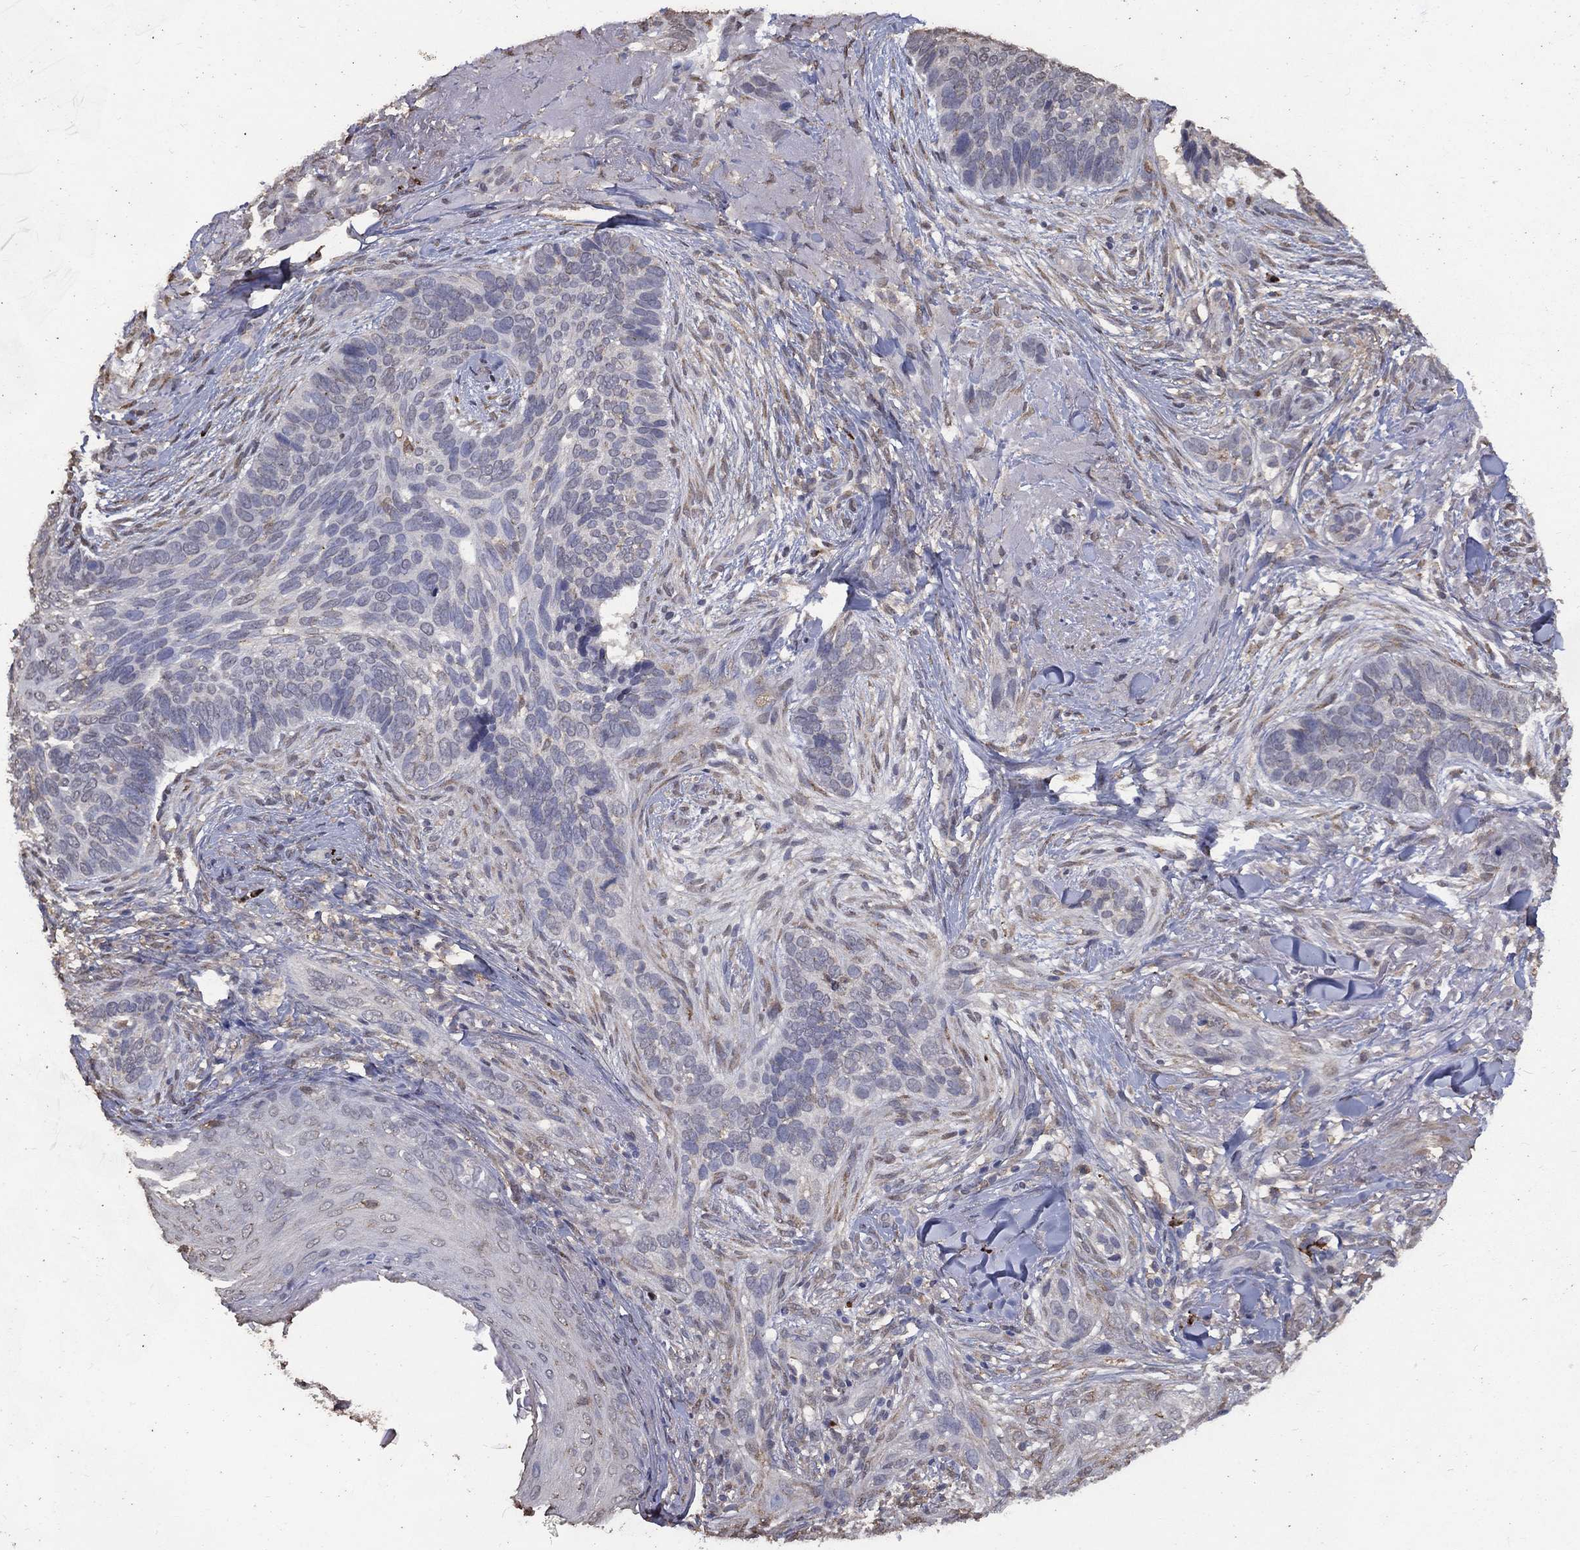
{"staining": {"intensity": "negative", "quantity": "none", "location": "none"}, "tissue": "skin cancer", "cell_type": "Tumor cells", "image_type": "cancer", "snomed": [{"axis": "morphology", "description": "Basal cell carcinoma"}, {"axis": "topography", "description": "Skin"}], "caption": "An image of skin cancer stained for a protein demonstrates no brown staining in tumor cells.", "gene": "GPR183", "patient": {"sex": "male", "age": 91}}